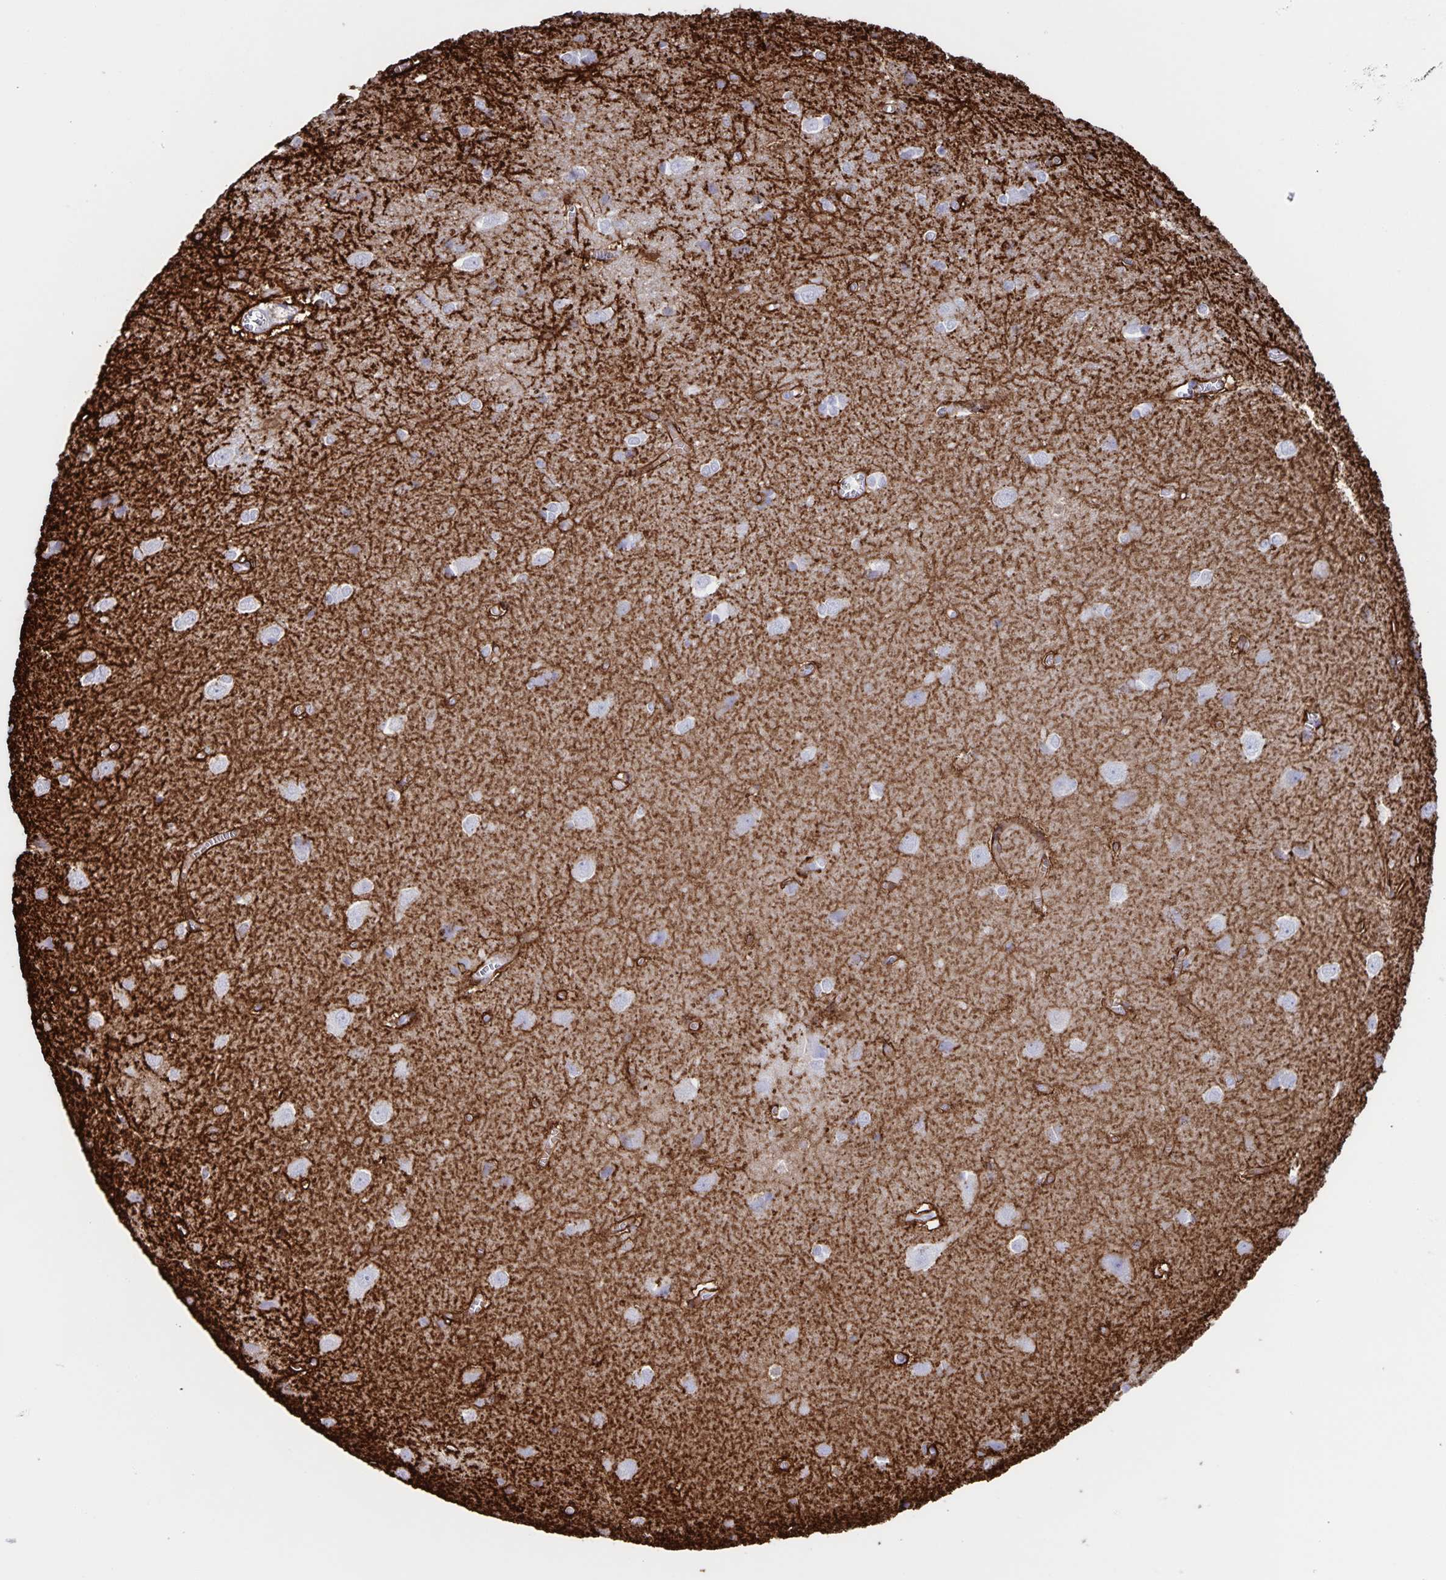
{"staining": {"intensity": "negative", "quantity": "none", "location": "none"}, "tissue": "cerebral cortex", "cell_type": "Endothelial cells", "image_type": "normal", "snomed": [{"axis": "morphology", "description": "Normal tissue, NOS"}, {"axis": "topography", "description": "Cerebral cortex"}], "caption": "An image of cerebral cortex stained for a protein reveals no brown staining in endothelial cells. (Brightfield microscopy of DAB (3,3'-diaminobenzidine) immunohistochemistry (IHC) at high magnification).", "gene": "AQP4", "patient": {"sex": "male", "age": 37}}